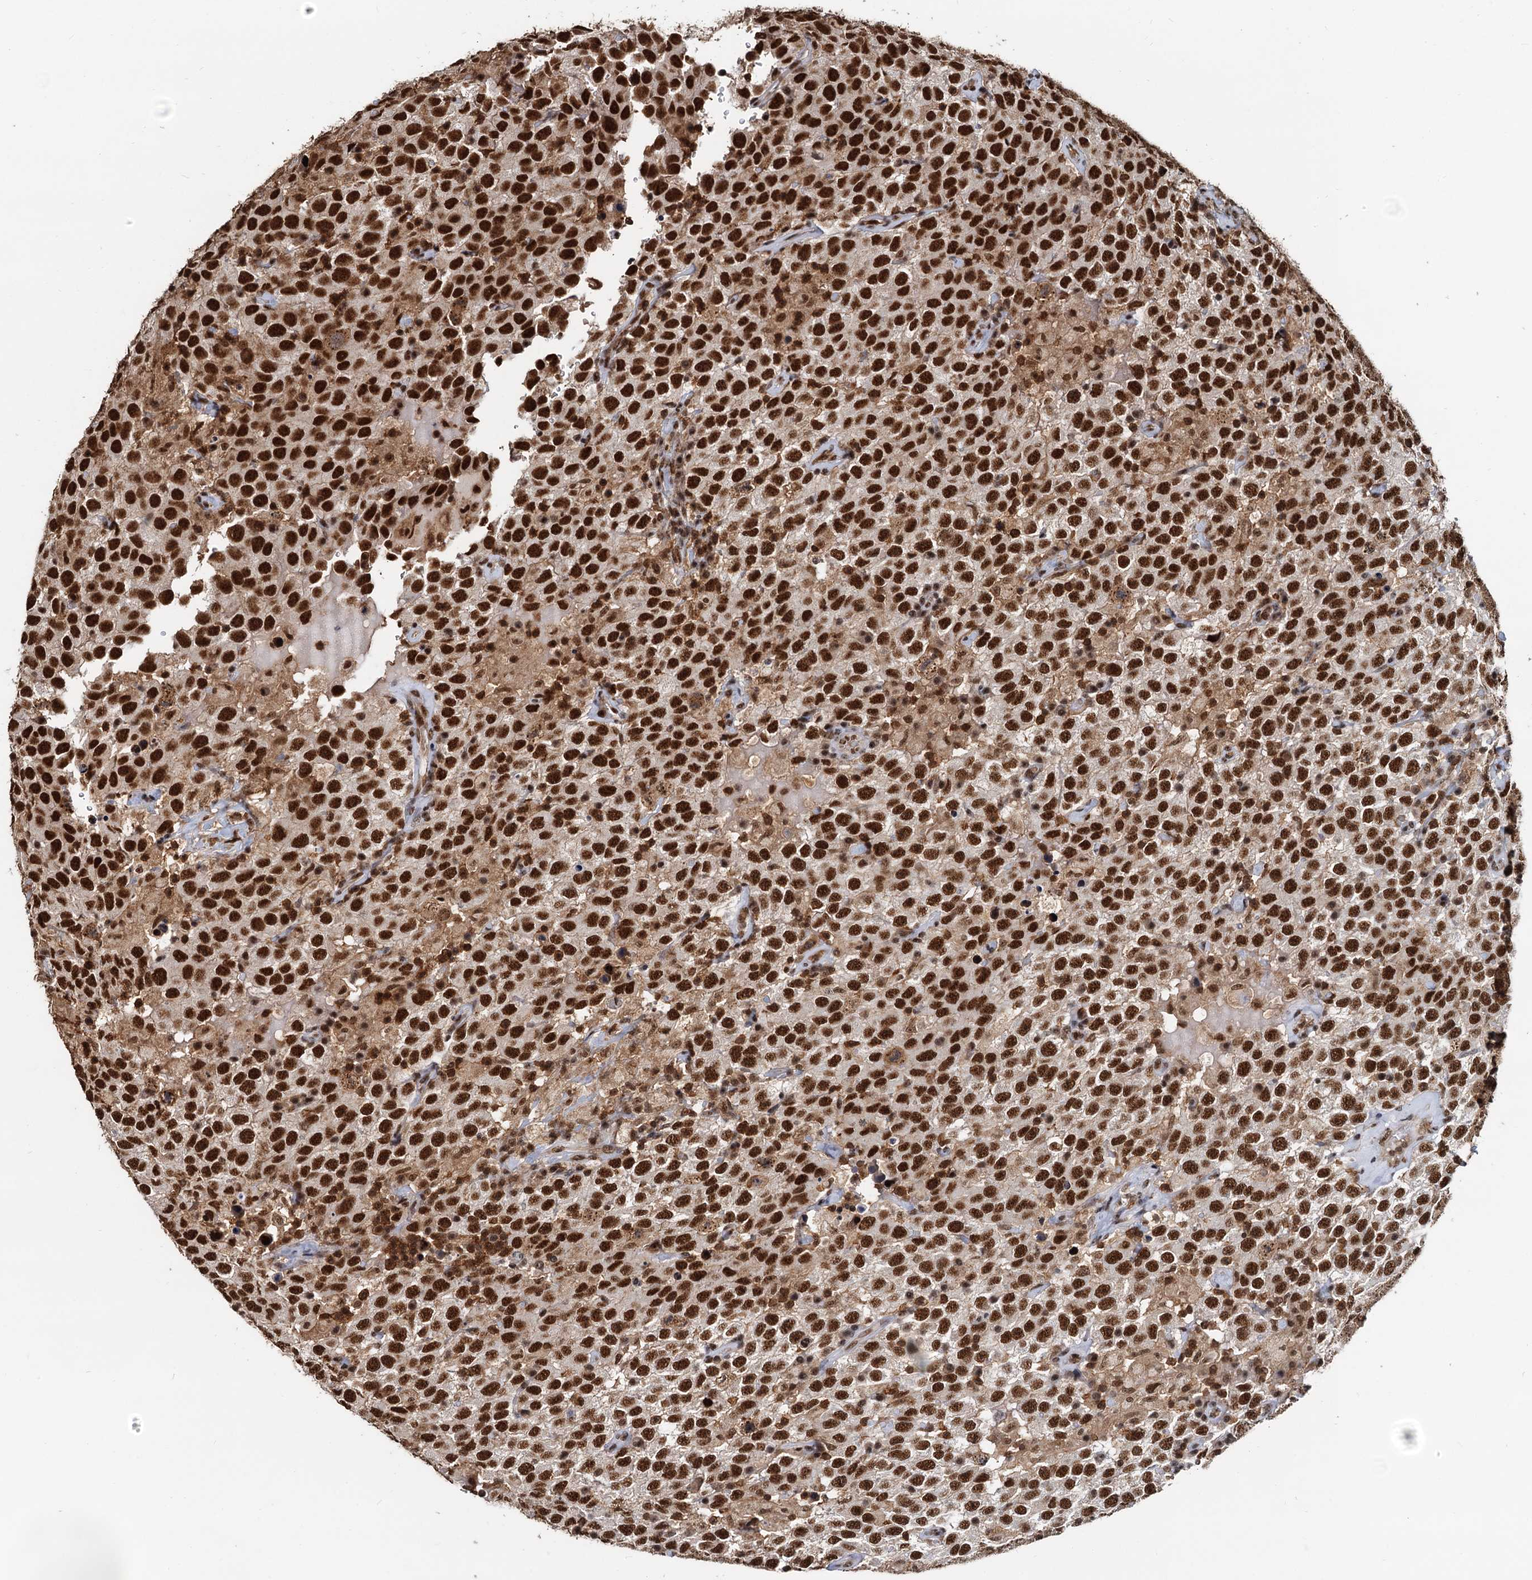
{"staining": {"intensity": "strong", "quantity": ">75%", "location": "nuclear"}, "tissue": "testis cancer", "cell_type": "Tumor cells", "image_type": "cancer", "snomed": [{"axis": "morphology", "description": "Seminoma, NOS"}, {"axis": "topography", "description": "Testis"}], "caption": "Immunohistochemical staining of human testis seminoma exhibits strong nuclear protein expression in approximately >75% of tumor cells.", "gene": "RSRC2", "patient": {"sex": "male", "age": 41}}